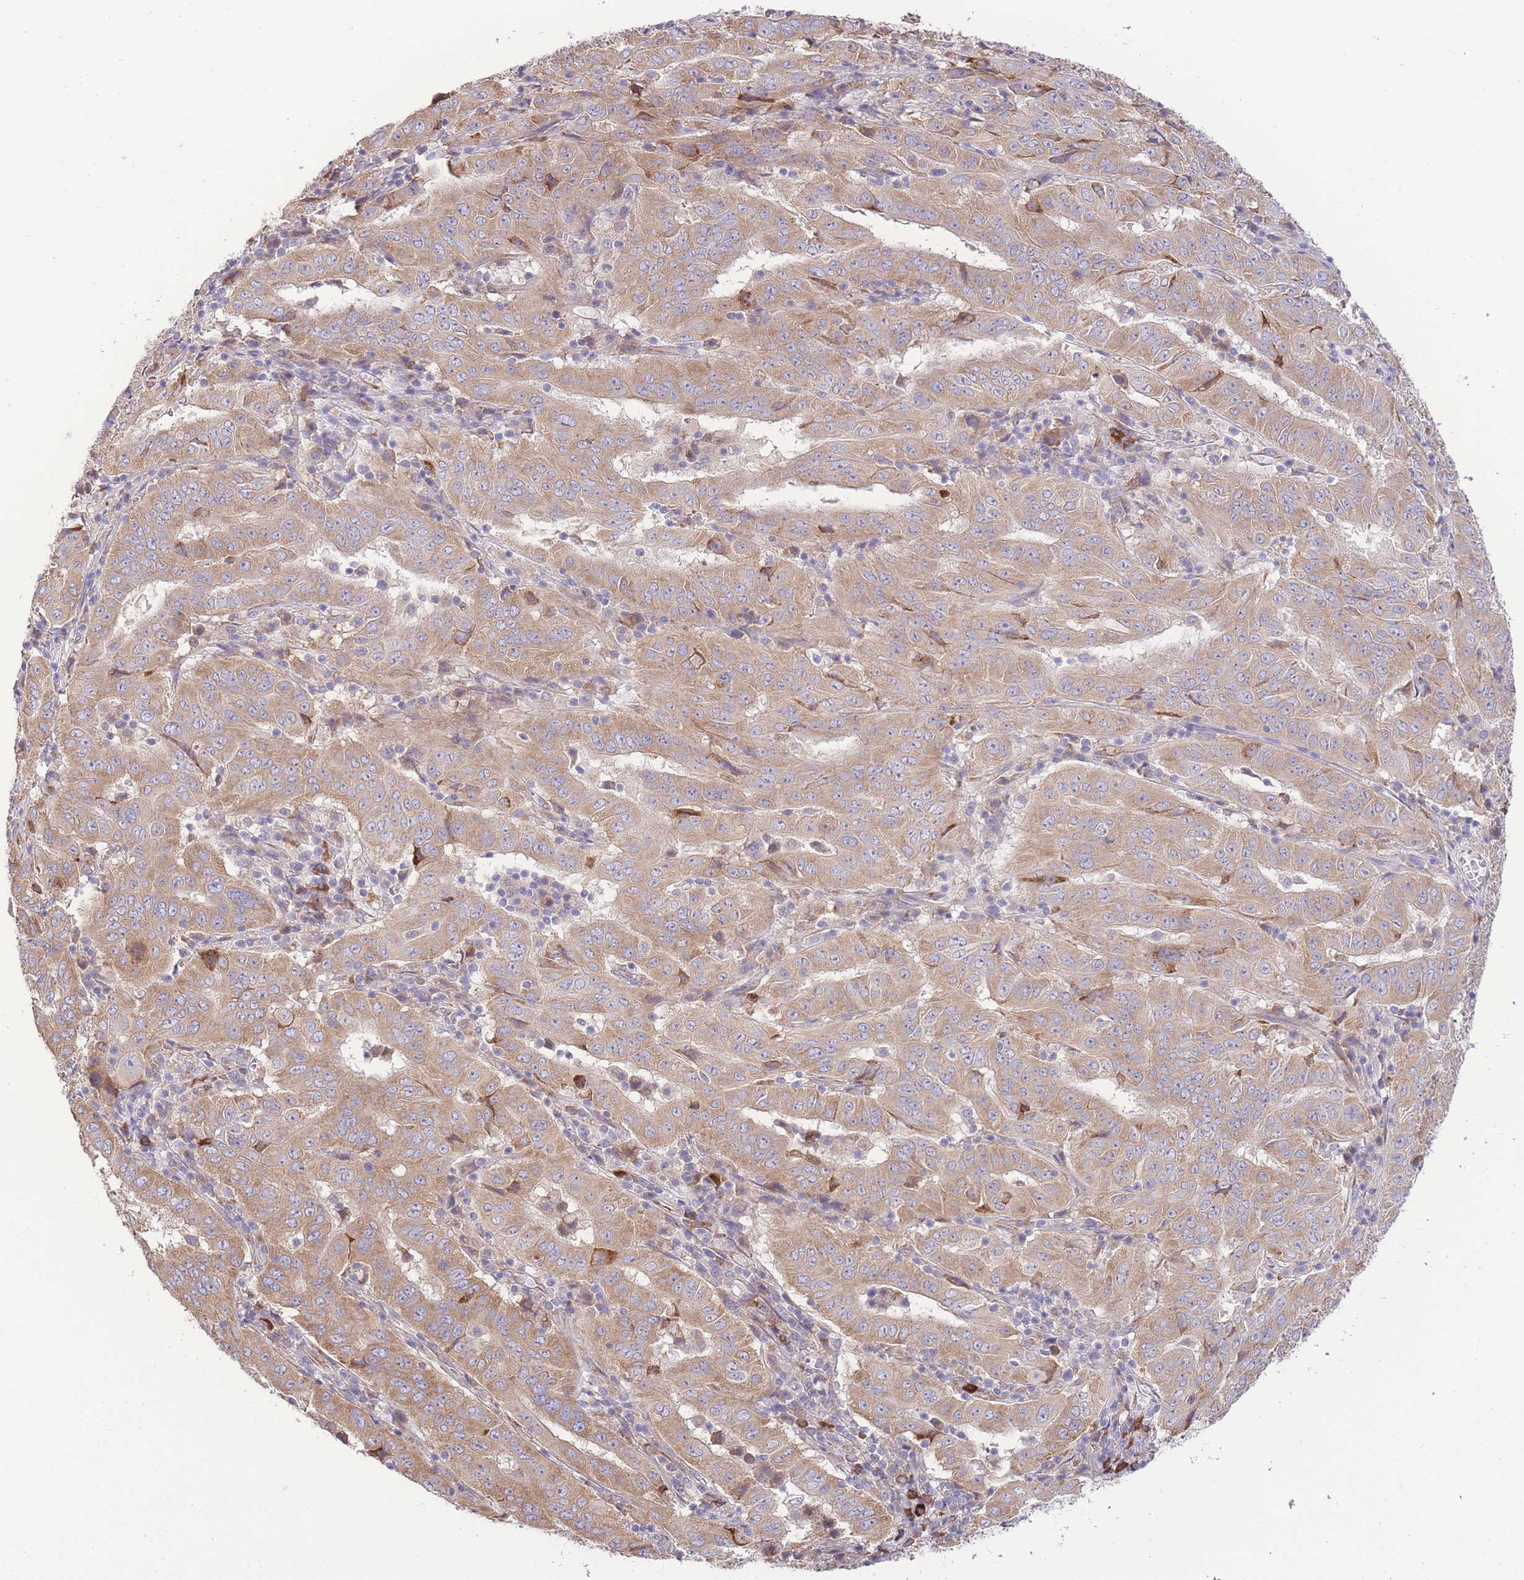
{"staining": {"intensity": "moderate", "quantity": ">75%", "location": "cytoplasmic/membranous"}, "tissue": "pancreatic cancer", "cell_type": "Tumor cells", "image_type": "cancer", "snomed": [{"axis": "morphology", "description": "Adenocarcinoma, NOS"}, {"axis": "topography", "description": "Pancreas"}], "caption": "A medium amount of moderate cytoplasmic/membranous staining is appreciated in about >75% of tumor cells in pancreatic cancer (adenocarcinoma) tissue. (DAB (3,3'-diaminobenzidine) = brown stain, brightfield microscopy at high magnification).", "gene": "BEX1", "patient": {"sex": "male", "age": 63}}